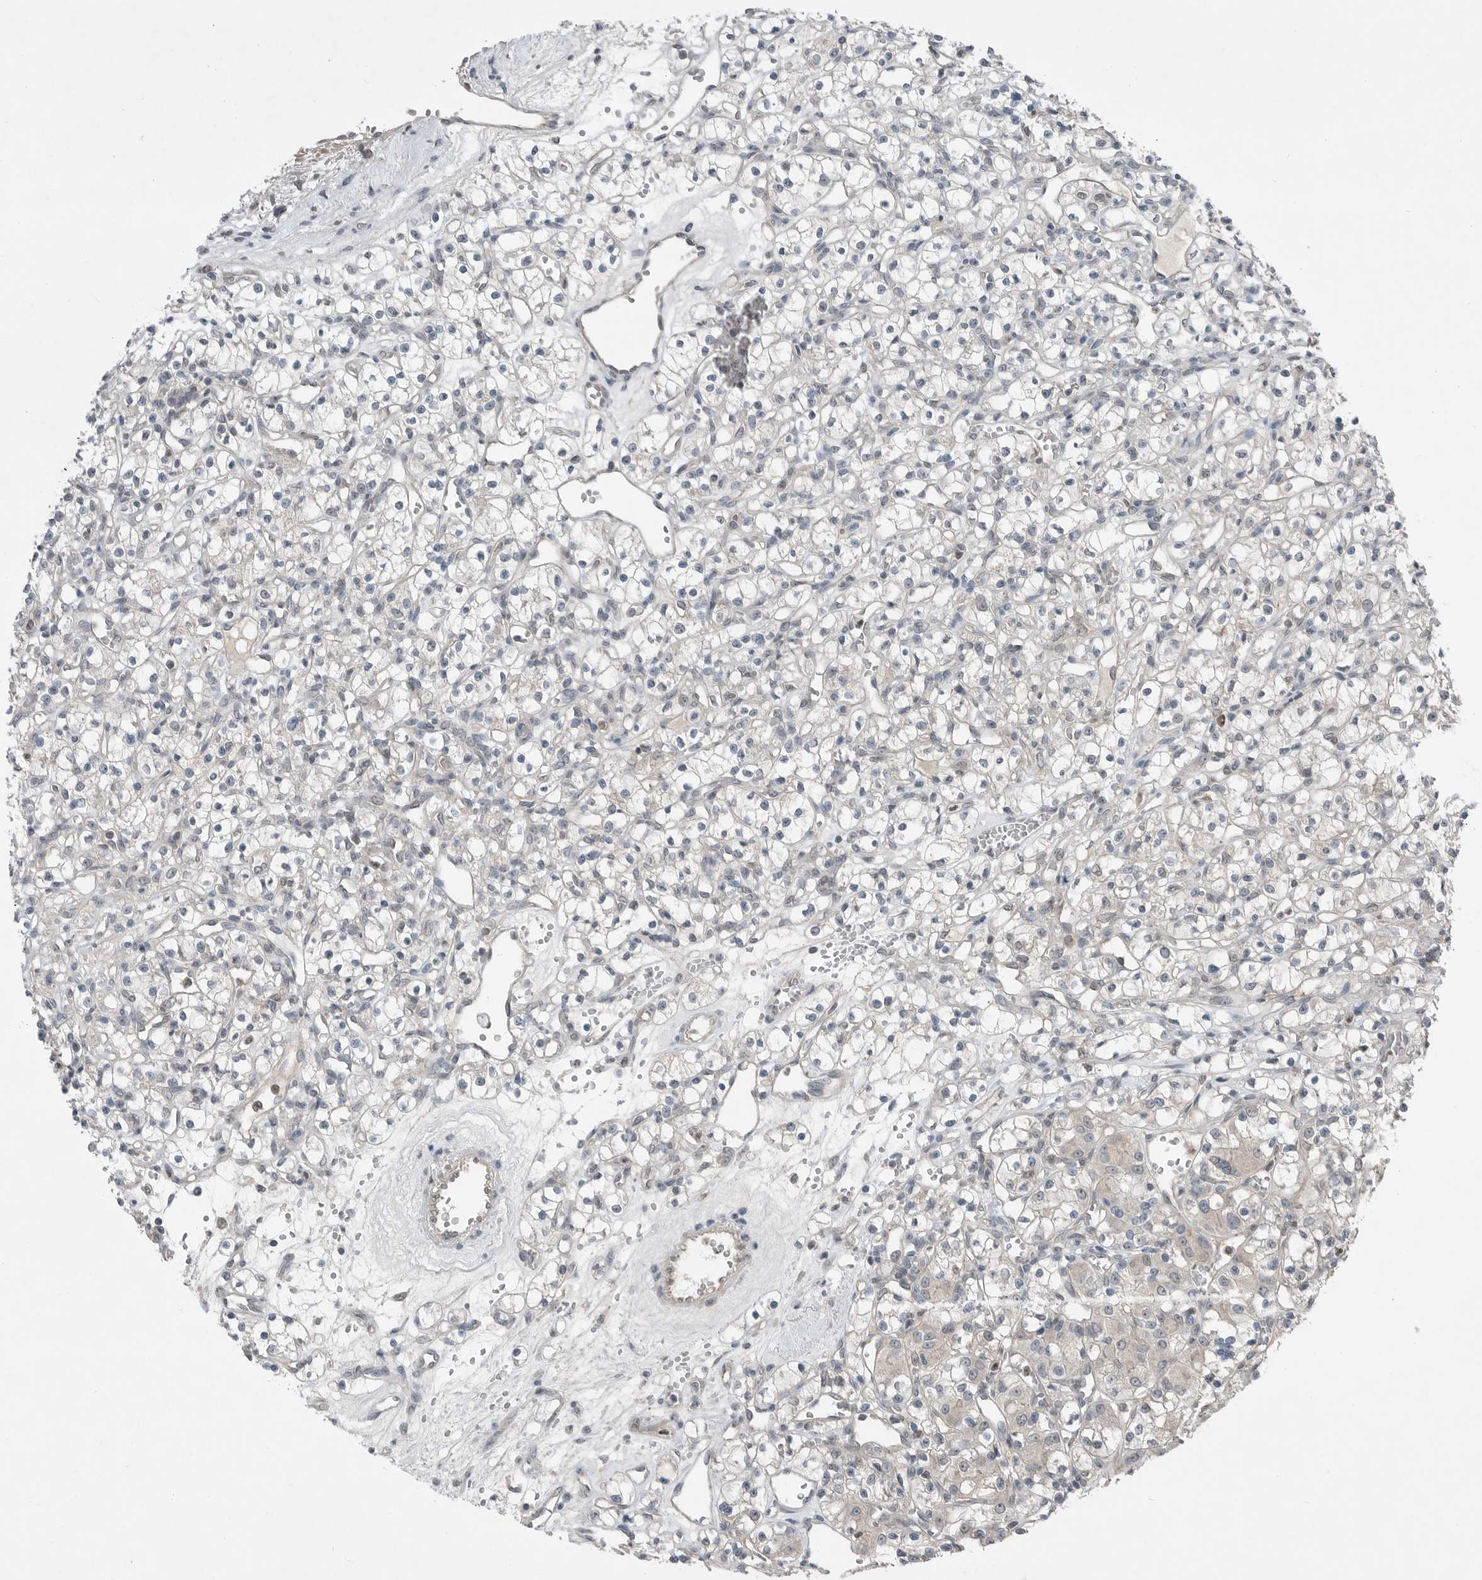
{"staining": {"intensity": "negative", "quantity": "none", "location": "none"}, "tissue": "renal cancer", "cell_type": "Tumor cells", "image_type": "cancer", "snomed": [{"axis": "morphology", "description": "Adenocarcinoma, NOS"}, {"axis": "topography", "description": "Kidney"}], "caption": "Immunohistochemistry histopathology image of human renal adenocarcinoma stained for a protein (brown), which shows no positivity in tumor cells. (DAB (3,3'-diaminobenzidine) IHC with hematoxylin counter stain).", "gene": "MFAP3L", "patient": {"sex": "female", "age": 59}}